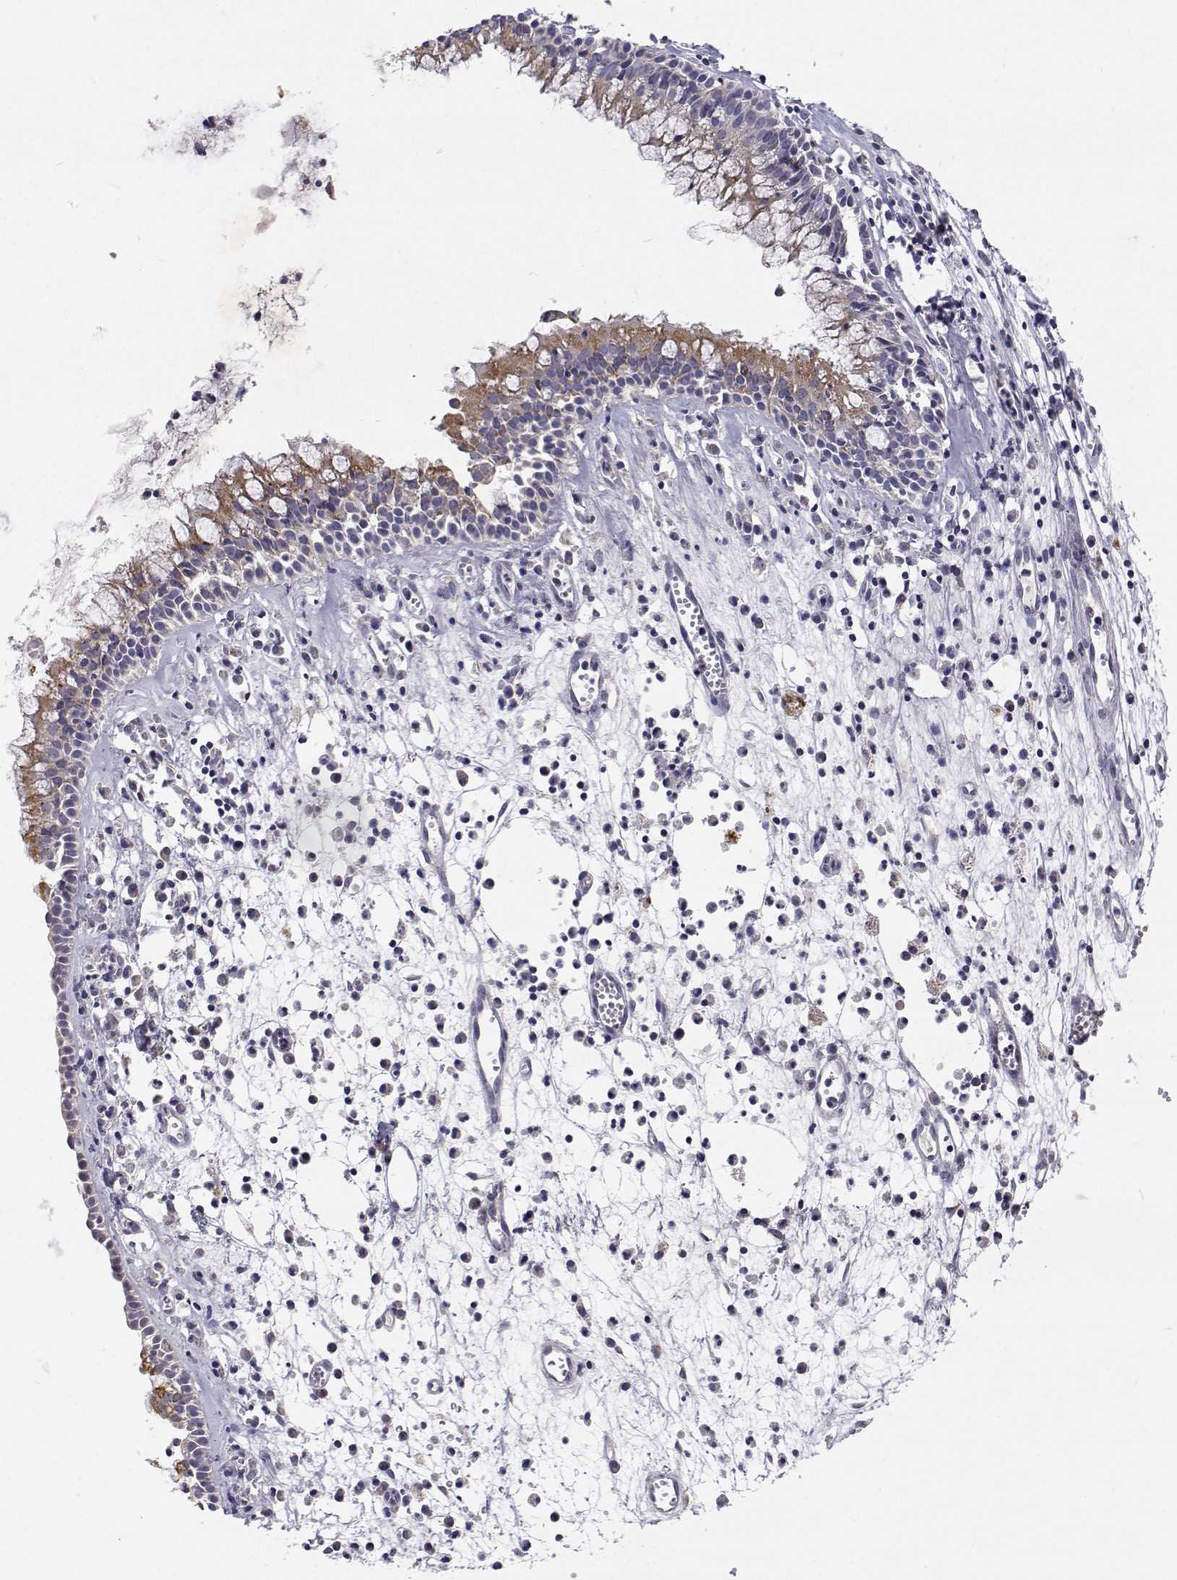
{"staining": {"intensity": "moderate", "quantity": "25%-75%", "location": "cytoplasmic/membranous"}, "tissue": "nasopharynx", "cell_type": "Respiratory epithelial cells", "image_type": "normal", "snomed": [{"axis": "morphology", "description": "Normal tissue, NOS"}, {"axis": "topography", "description": "Nasopharynx"}], "caption": "Moderate cytoplasmic/membranous staining for a protein is appreciated in about 25%-75% of respiratory epithelial cells of unremarkable nasopharynx using immunohistochemistry (IHC).", "gene": "TRIM60", "patient": {"sex": "female", "age": 52}}